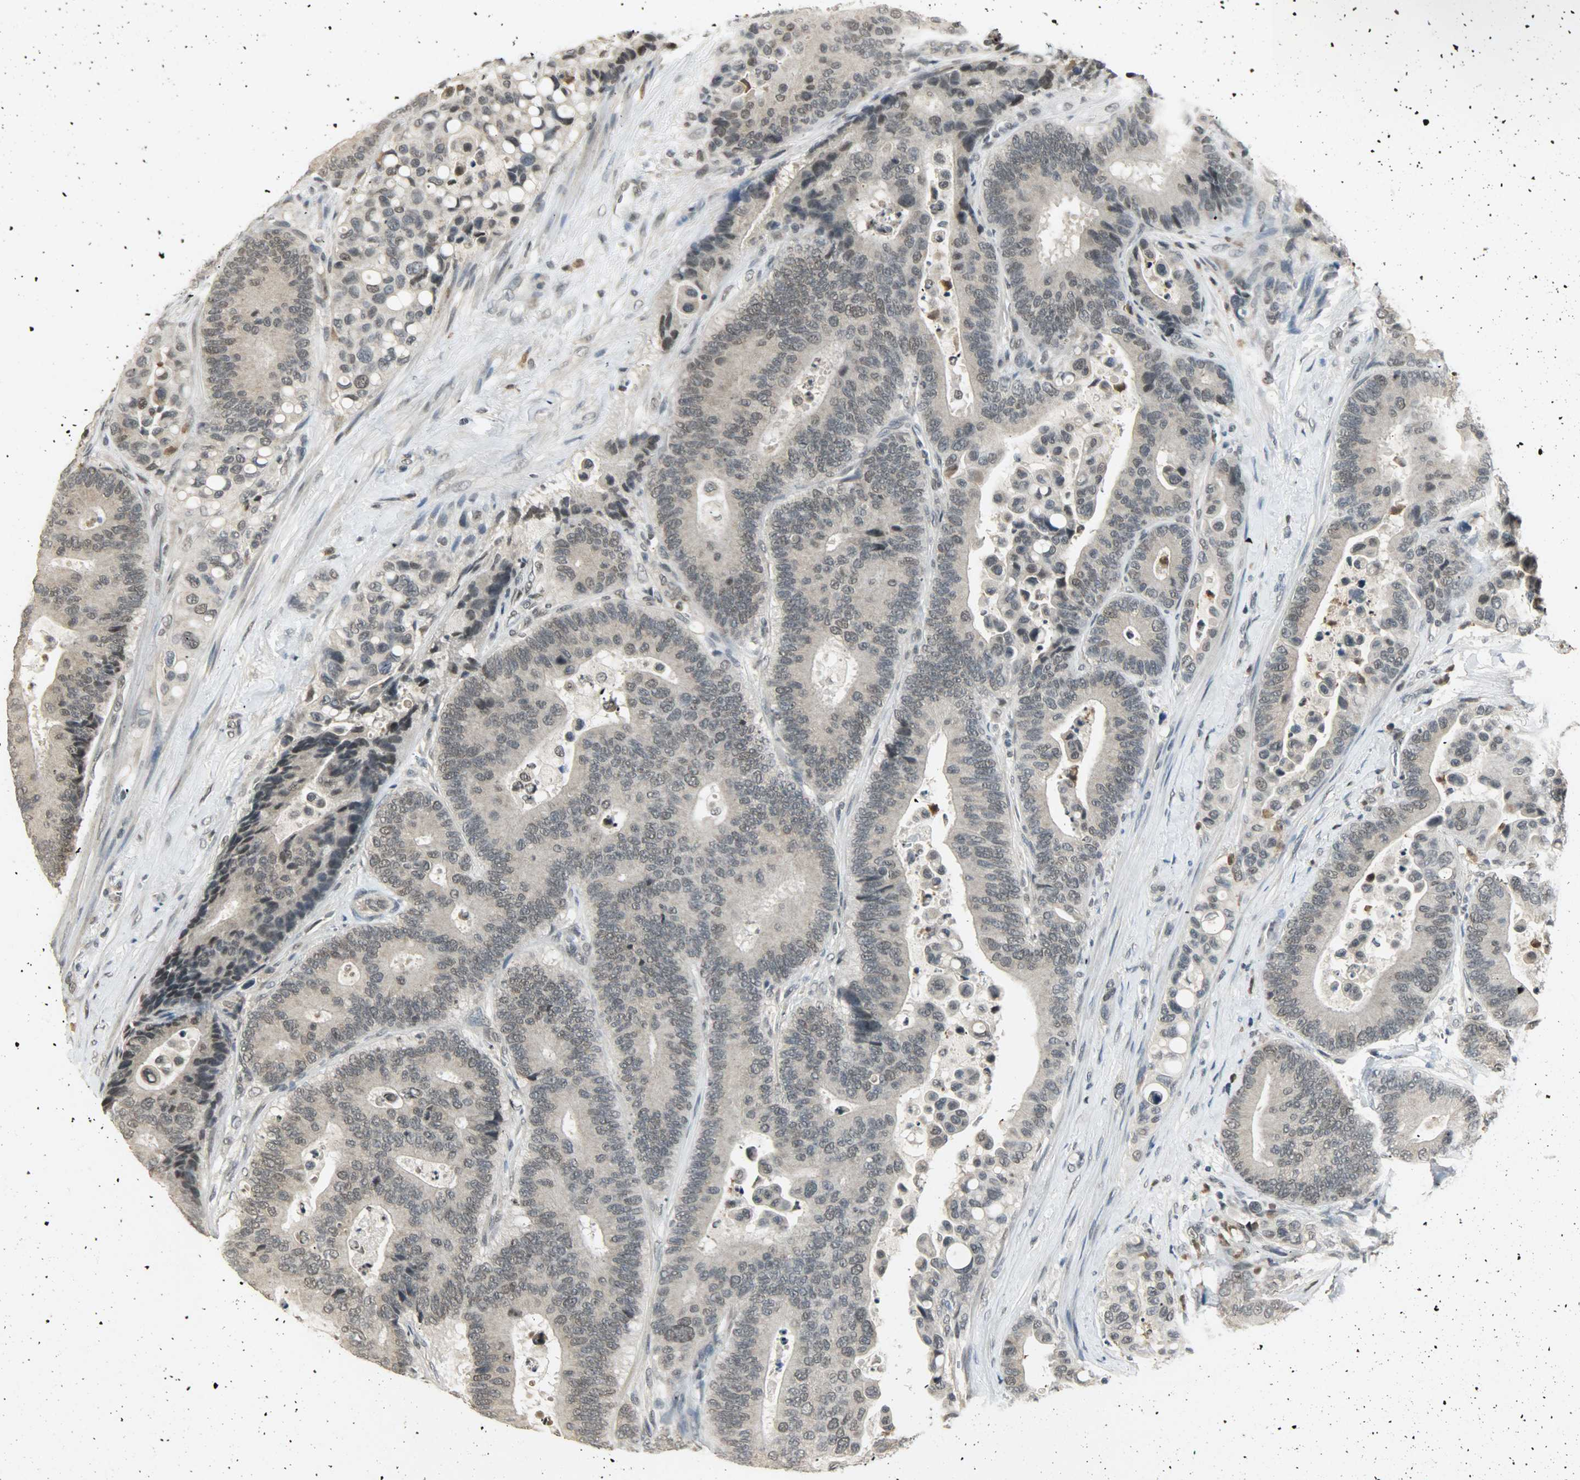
{"staining": {"intensity": "weak", "quantity": "<25%", "location": "nuclear"}, "tissue": "colorectal cancer", "cell_type": "Tumor cells", "image_type": "cancer", "snomed": [{"axis": "morphology", "description": "Normal tissue, NOS"}, {"axis": "morphology", "description": "Adenocarcinoma, NOS"}, {"axis": "topography", "description": "Colon"}], "caption": "There is no significant staining in tumor cells of colorectal adenocarcinoma.", "gene": "SMARCA5", "patient": {"sex": "male", "age": 82}}